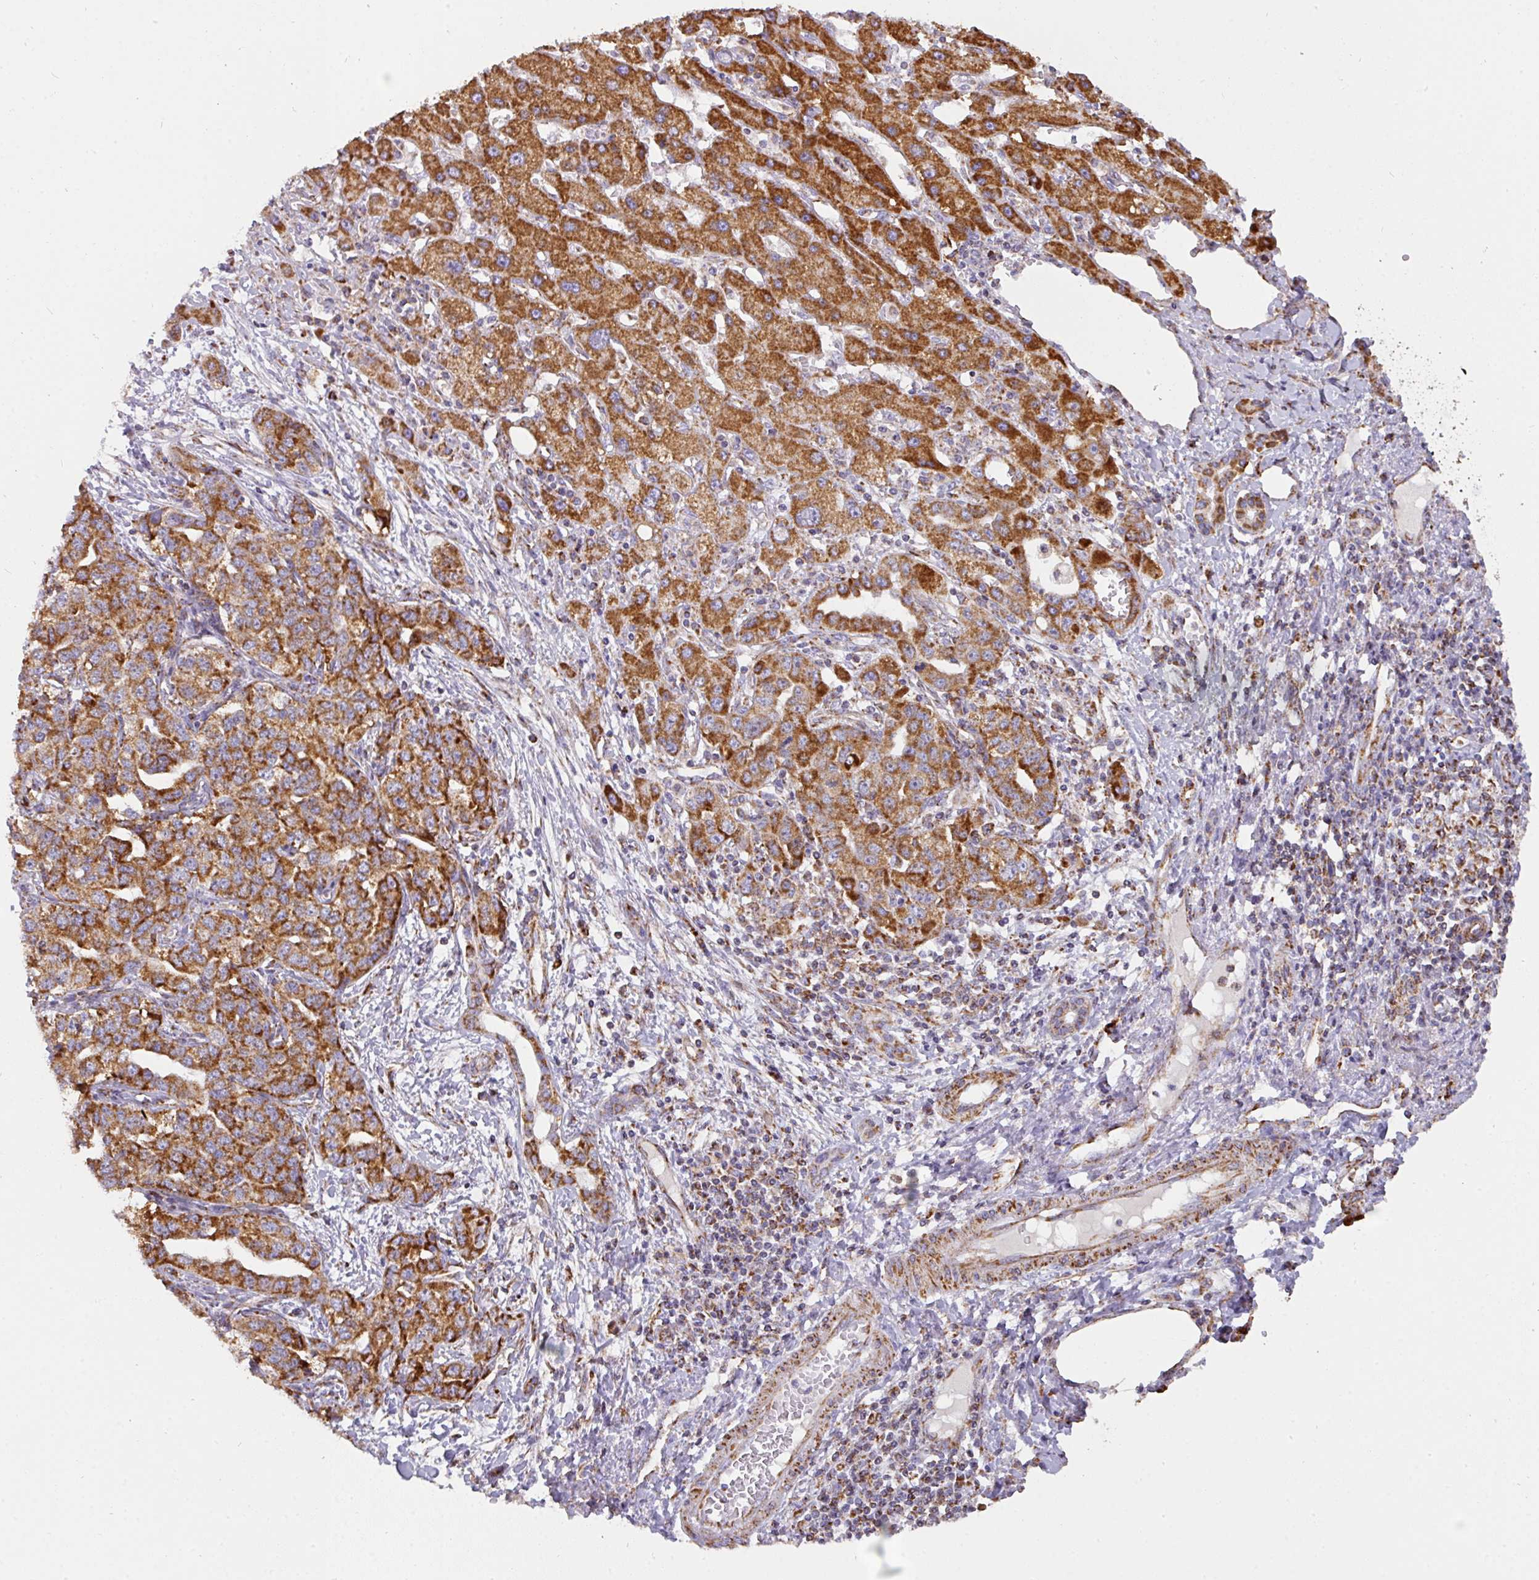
{"staining": {"intensity": "strong", "quantity": ">75%", "location": "cytoplasmic/membranous"}, "tissue": "liver cancer", "cell_type": "Tumor cells", "image_type": "cancer", "snomed": [{"axis": "morphology", "description": "Cholangiocarcinoma"}, {"axis": "topography", "description": "Liver"}], "caption": "This is an image of IHC staining of liver cancer, which shows strong positivity in the cytoplasmic/membranous of tumor cells.", "gene": "UQCRFS1", "patient": {"sex": "male", "age": 59}}